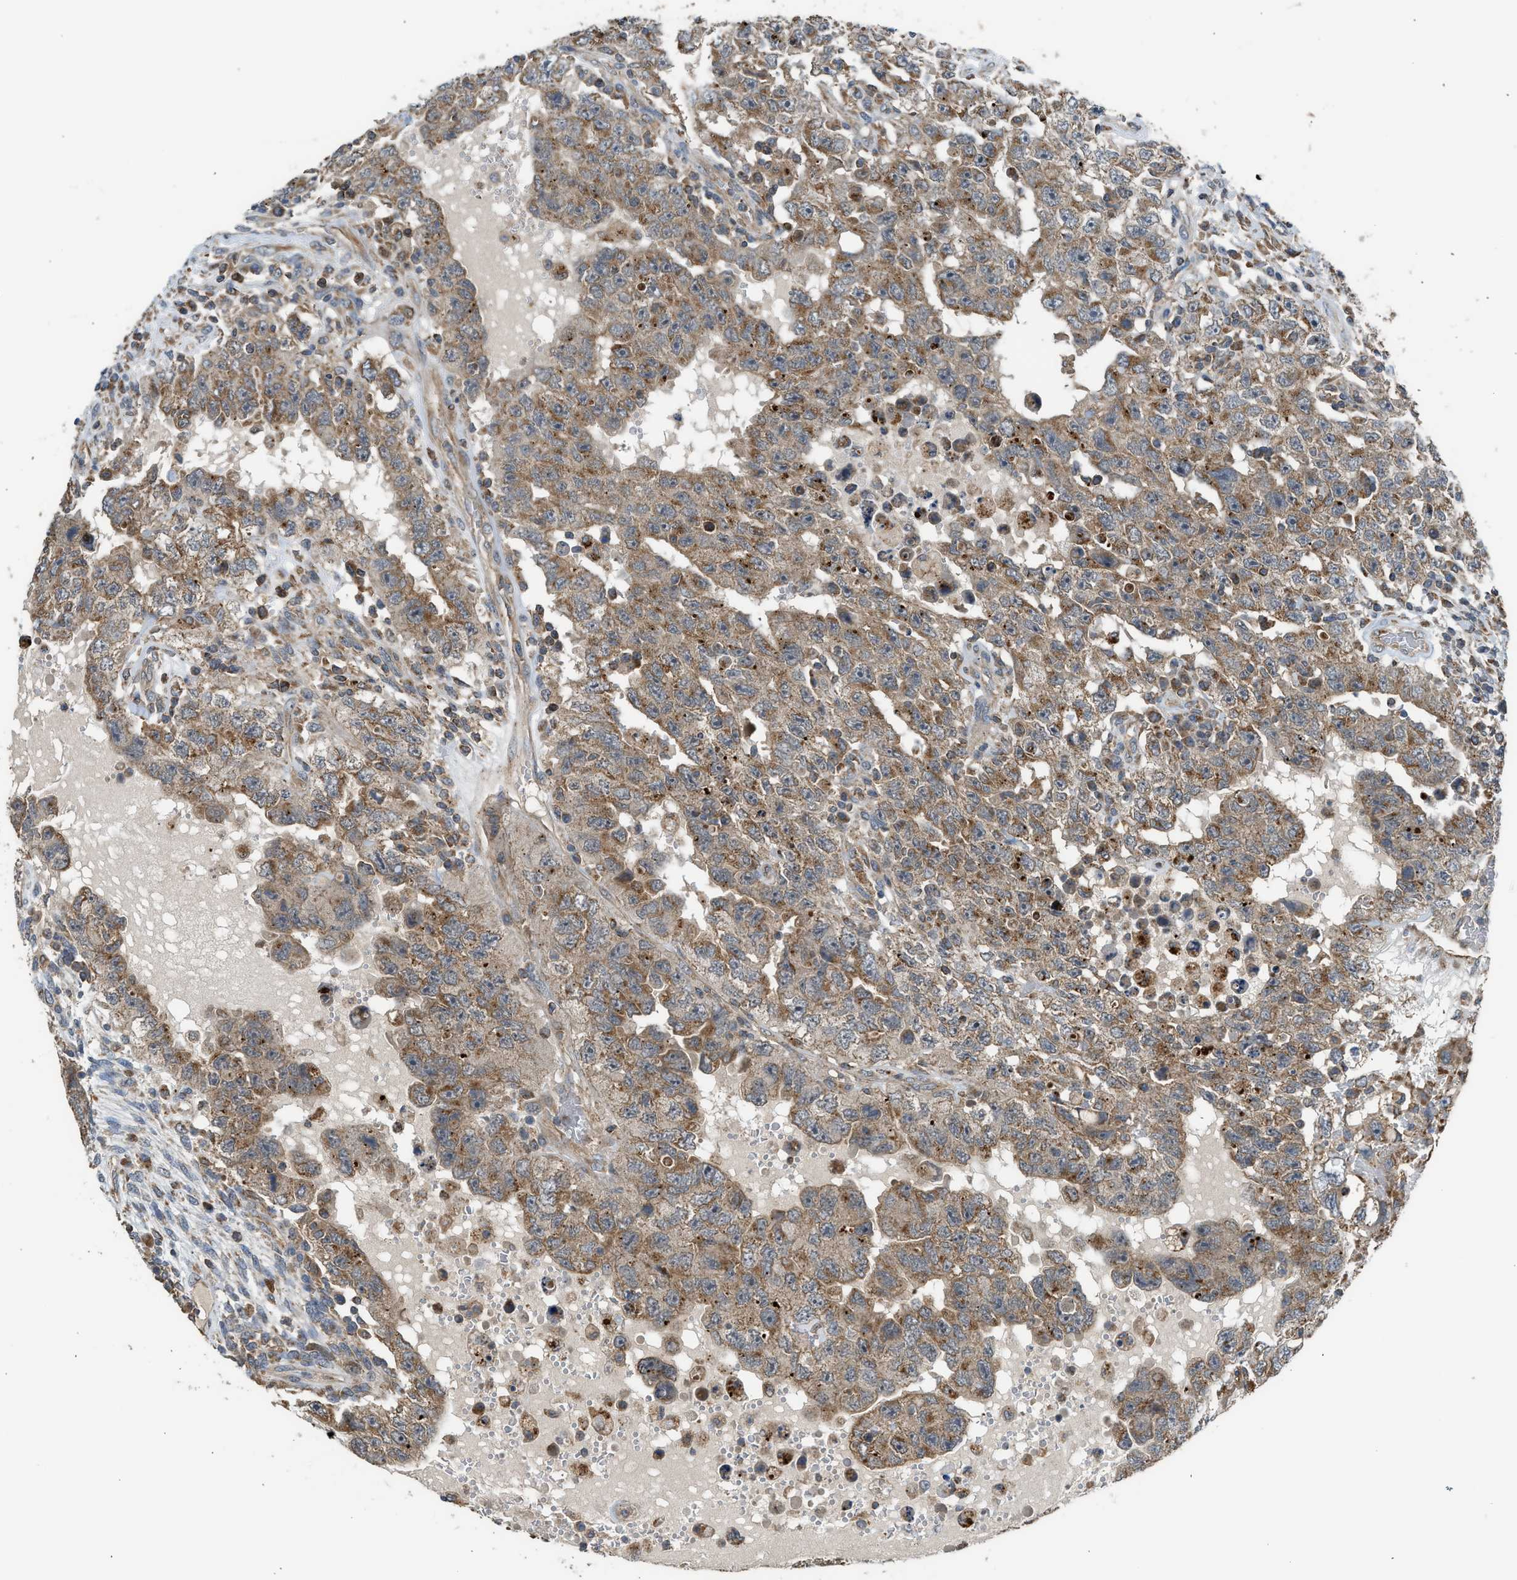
{"staining": {"intensity": "moderate", "quantity": ">75%", "location": "cytoplasmic/membranous"}, "tissue": "testis cancer", "cell_type": "Tumor cells", "image_type": "cancer", "snomed": [{"axis": "morphology", "description": "Carcinoma, Embryonal, NOS"}, {"axis": "topography", "description": "Testis"}], "caption": "About >75% of tumor cells in testis cancer (embryonal carcinoma) display moderate cytoplasmic/membranous protein expression as visualized by brown immunohistochemical staining.", "gene": "STARD3", "patient": {"sex": "male", "age": 26}}